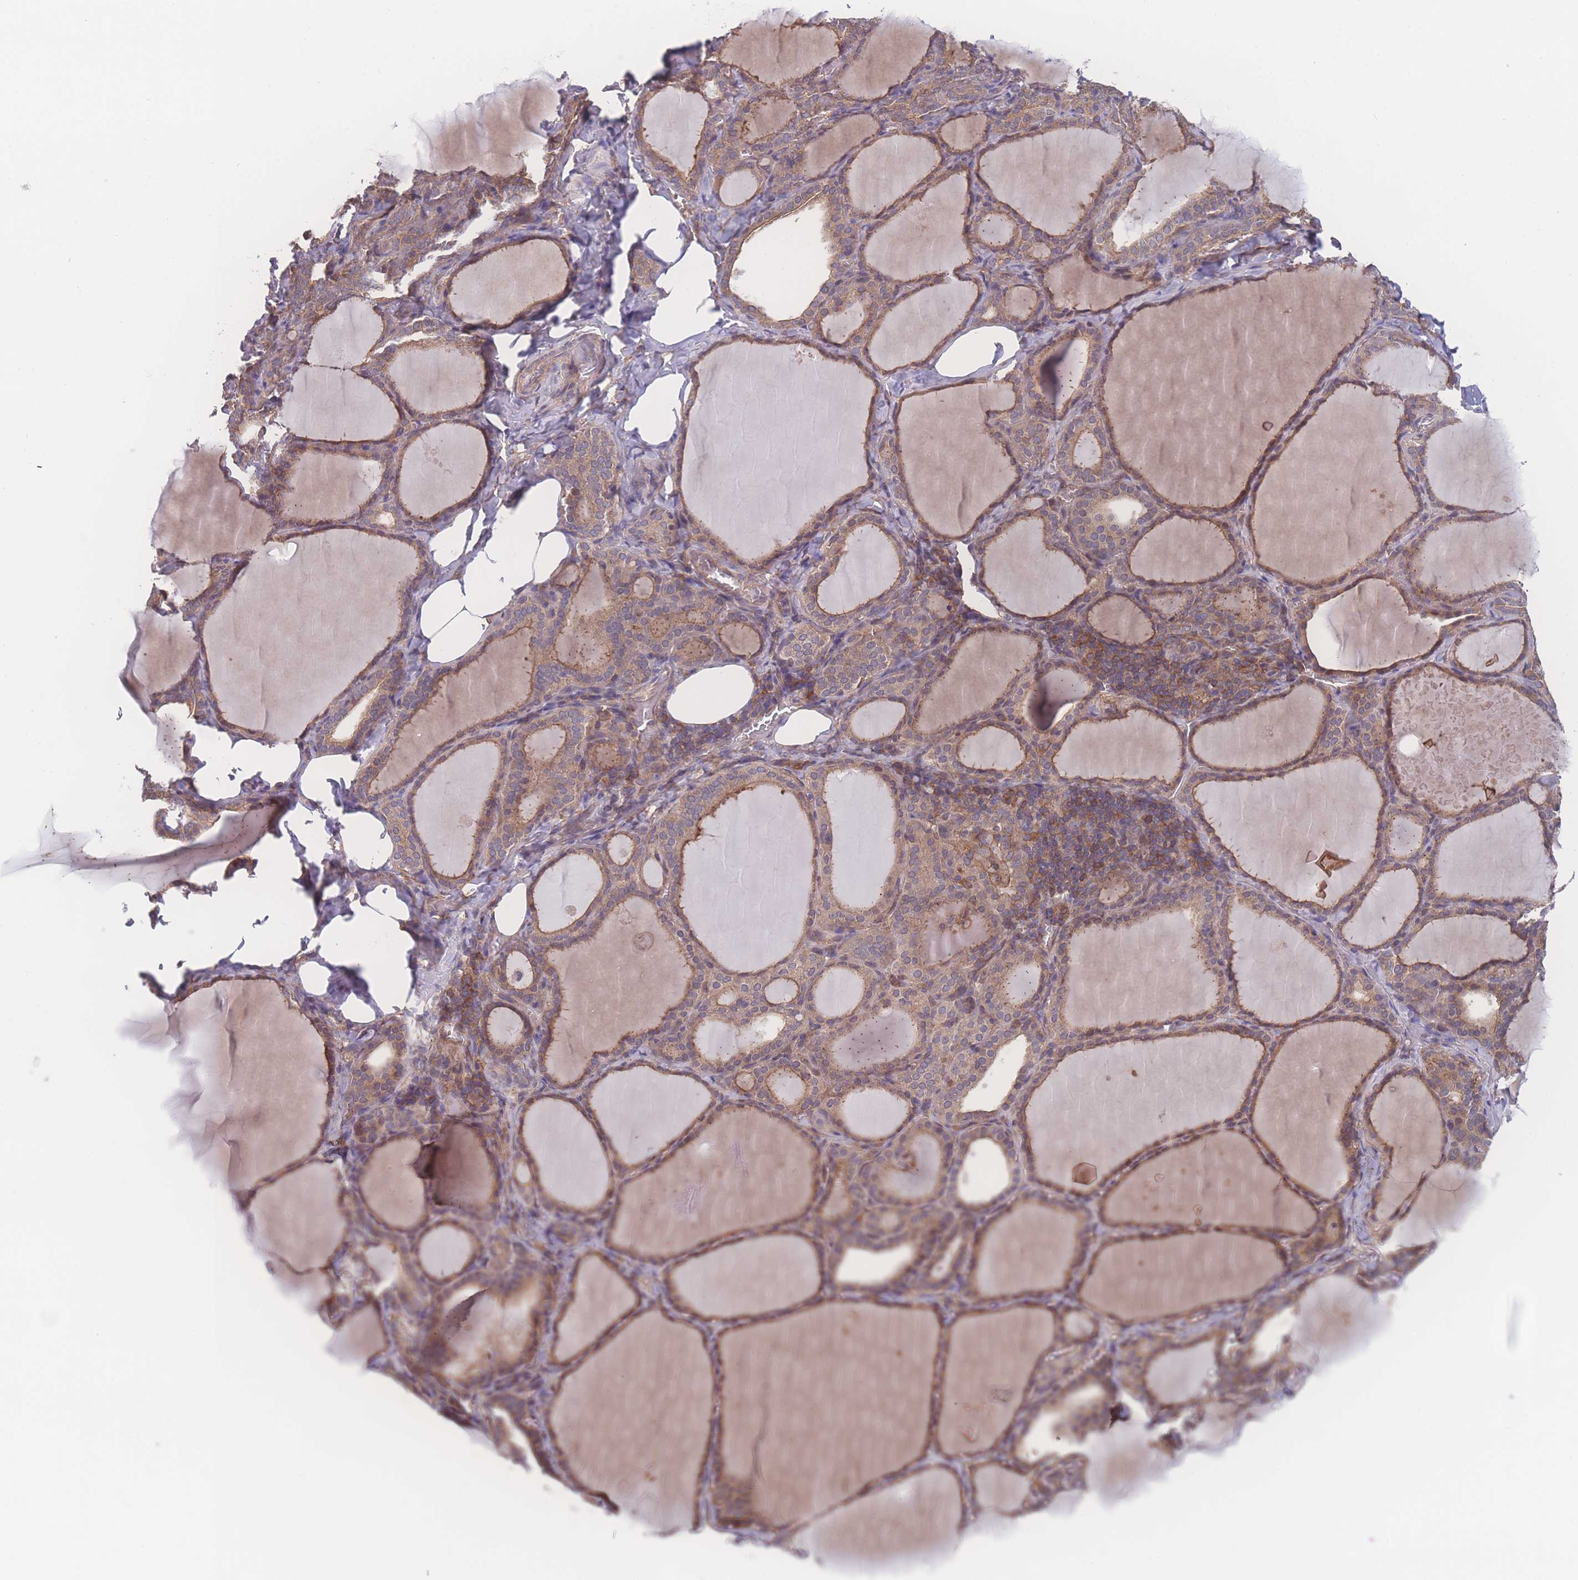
{"staining": {"intensity": "moderate", "quantity": ">75%", "location": "cytoplasmic/membranous,nuclear"}, "tissue": "thyroid gland", "cell_type": "Glandular cells", "image_type": "normal", "snomed": [{"axis": "morphology", "description": "Normal tissue, NOS"}, {"axis": "topography", "description": "Thyroid gland"}], "caption": "Normal thyroid gland demonstrates moderate cytoplasmic/membranous,nuclear positivity in about >75% of glandular cells, visualized by immunohistochemistry. (DAB (3,3'-diaminobenzidine) IHC with brightfield microscopy, high magnification).", "gene": "CFAP97", "patient": {"sex": "female", "age": 39}}